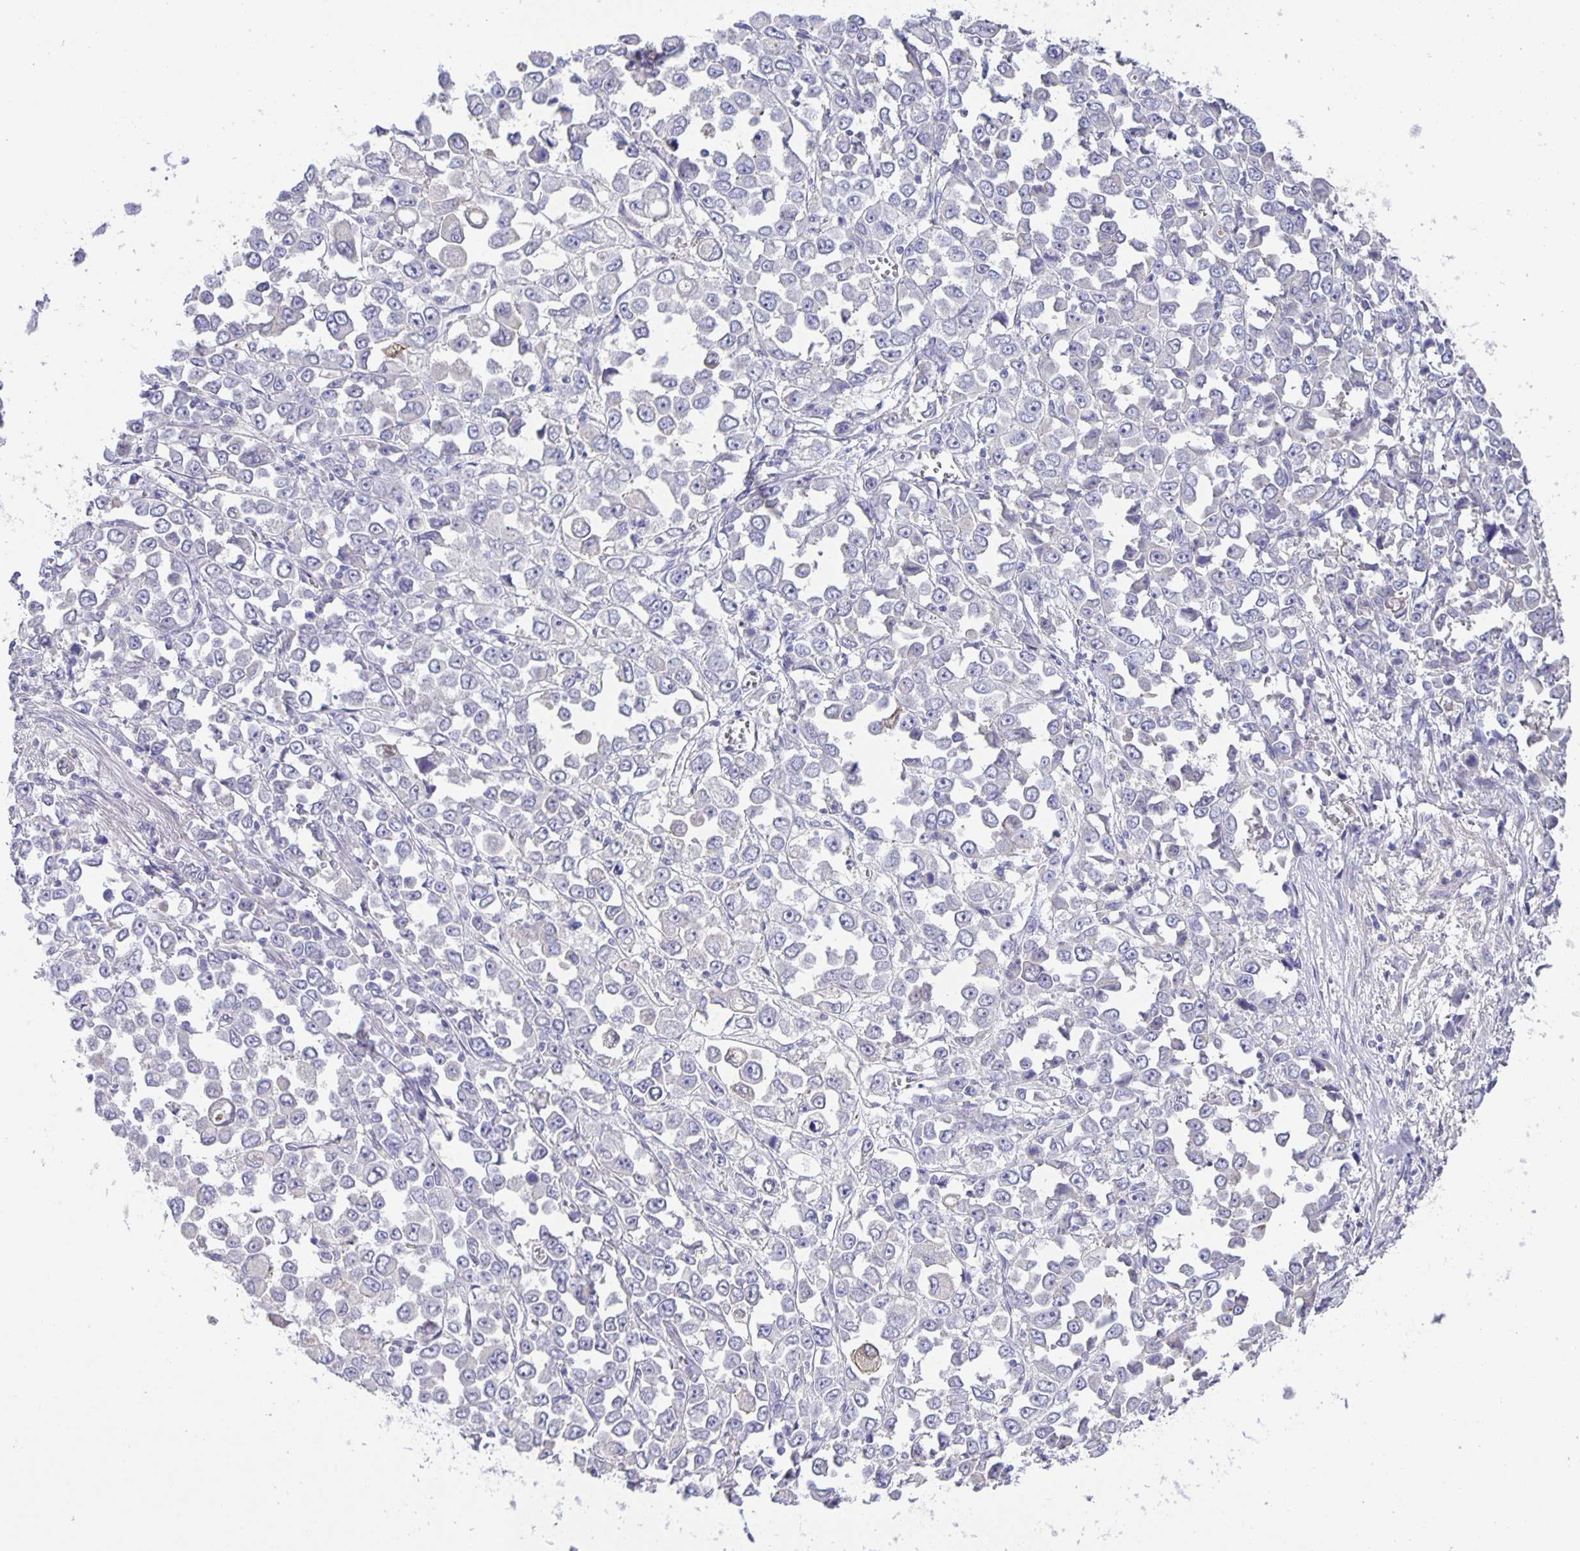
{"staining": {"intensity": "negative", "quantity": "none", "location": "none"}, "tissue": "stomach cancer", "cell_type": "Tumor cells", "image_type": "cancer", "snomed": [{"axis": "morphology", "description": "Adenocarcinoma, NOS"}, {"axis": "topography", "description": "Stomach, upper"}], "caption": "This is an IHC micrograph of stomach cancer. There is no staining in tumor cells.", "gene": "PTPN3", "patient": {"sex": "male", "age": 70}}